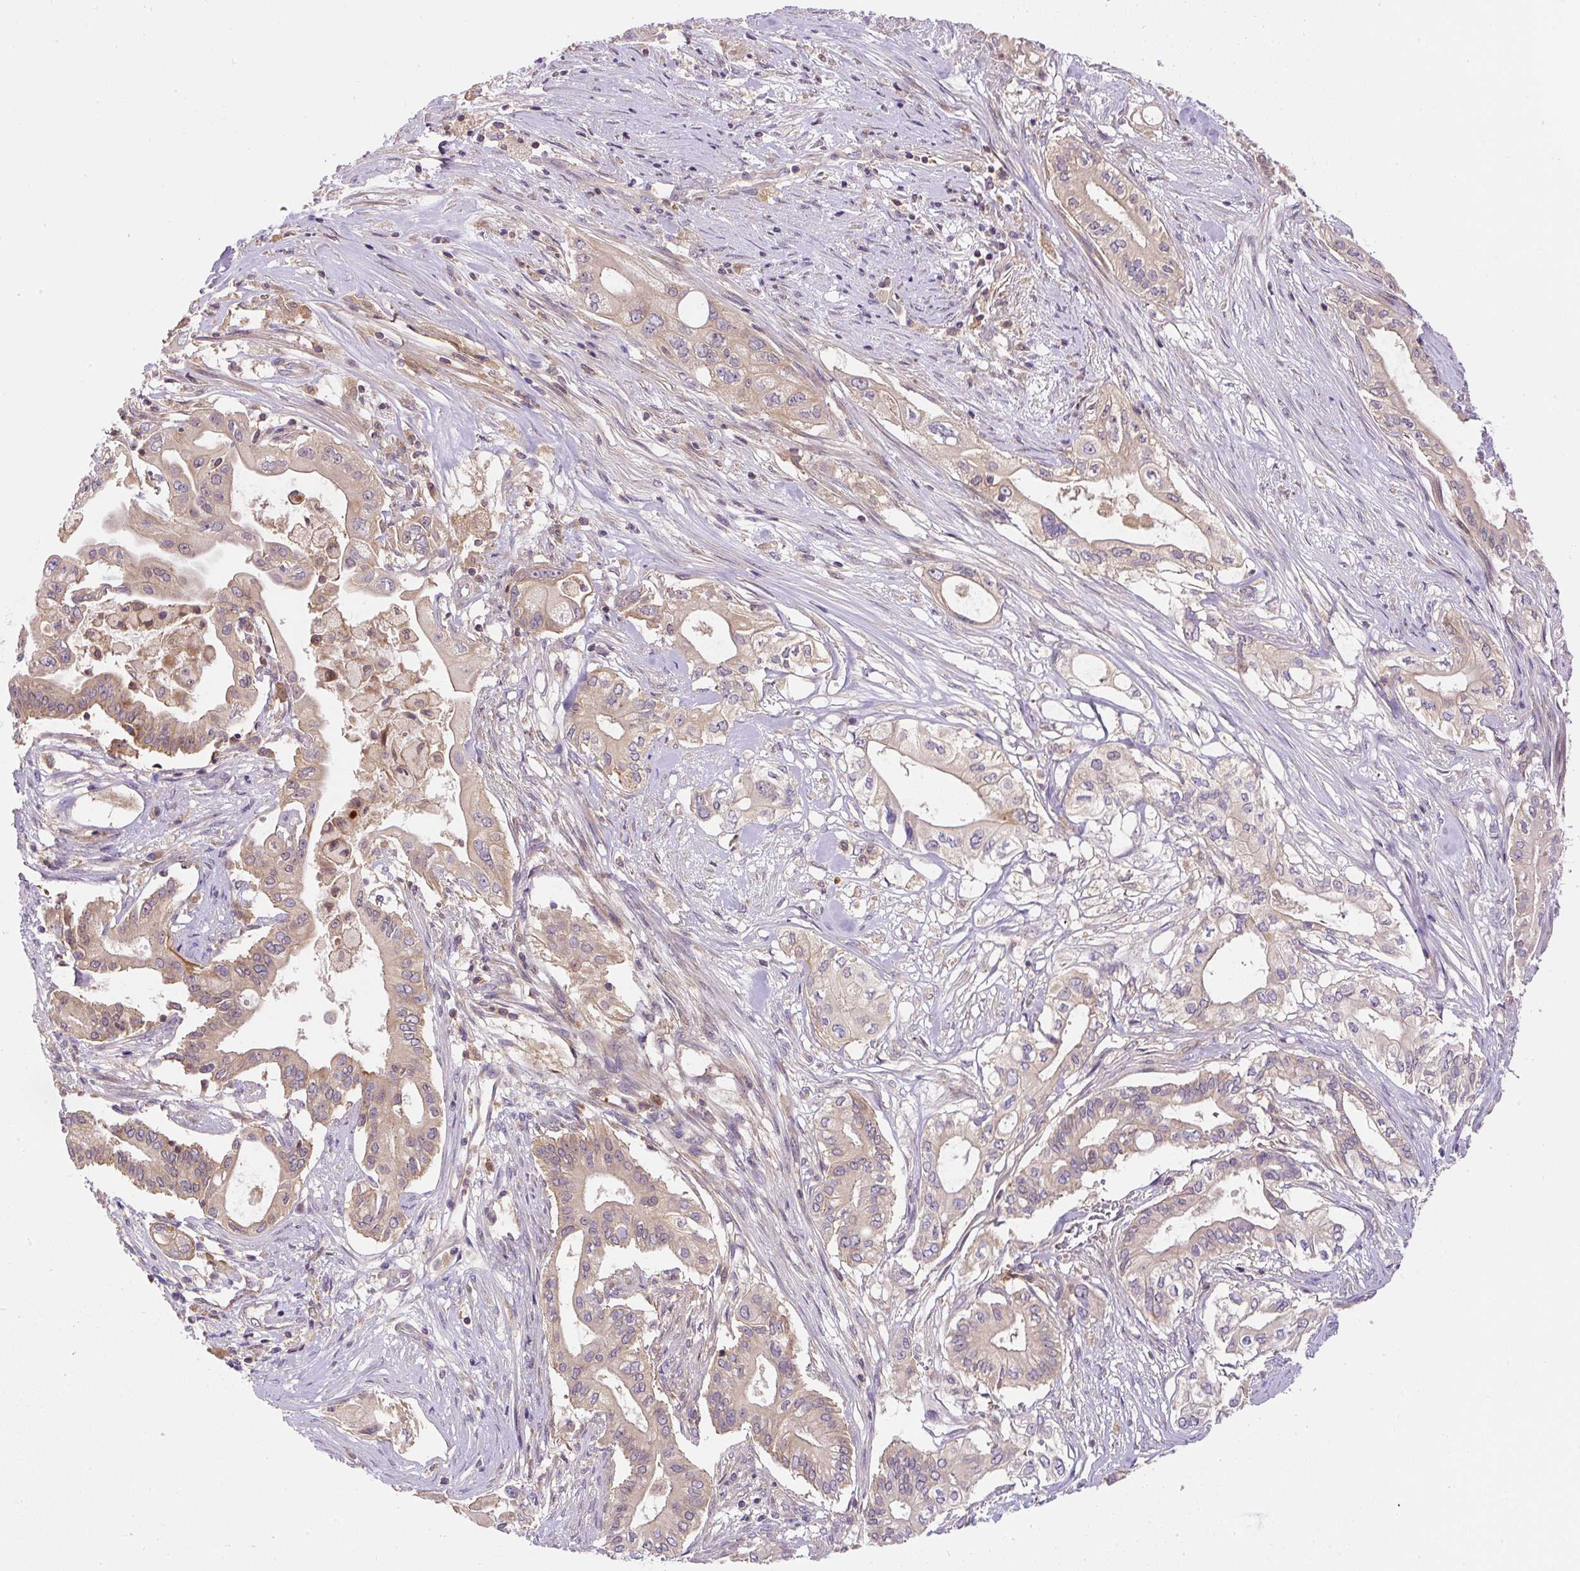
{"staining": {"intensity": "weak", "quantity": ">75%", "location": "cytoplasmic/membranous"}, "tissue": "pancreatic cancer", "cell_type": "Tumor cells", "image_type": "cancer", "snomed": [{"axis": "morphology", "description": "Adenocarcinoma, NOS"}, {"axis": "topography", "description": "Pancreas"}], "caption": "This micrograph reveals IHC staining of adenocarcinoma (pancreatic), with low weak cytoplasmic/membranous expression in approximately >75% of tumor cells.", "gene": "CCDC28A", "patient": {"sex": "female", "age": 68}}